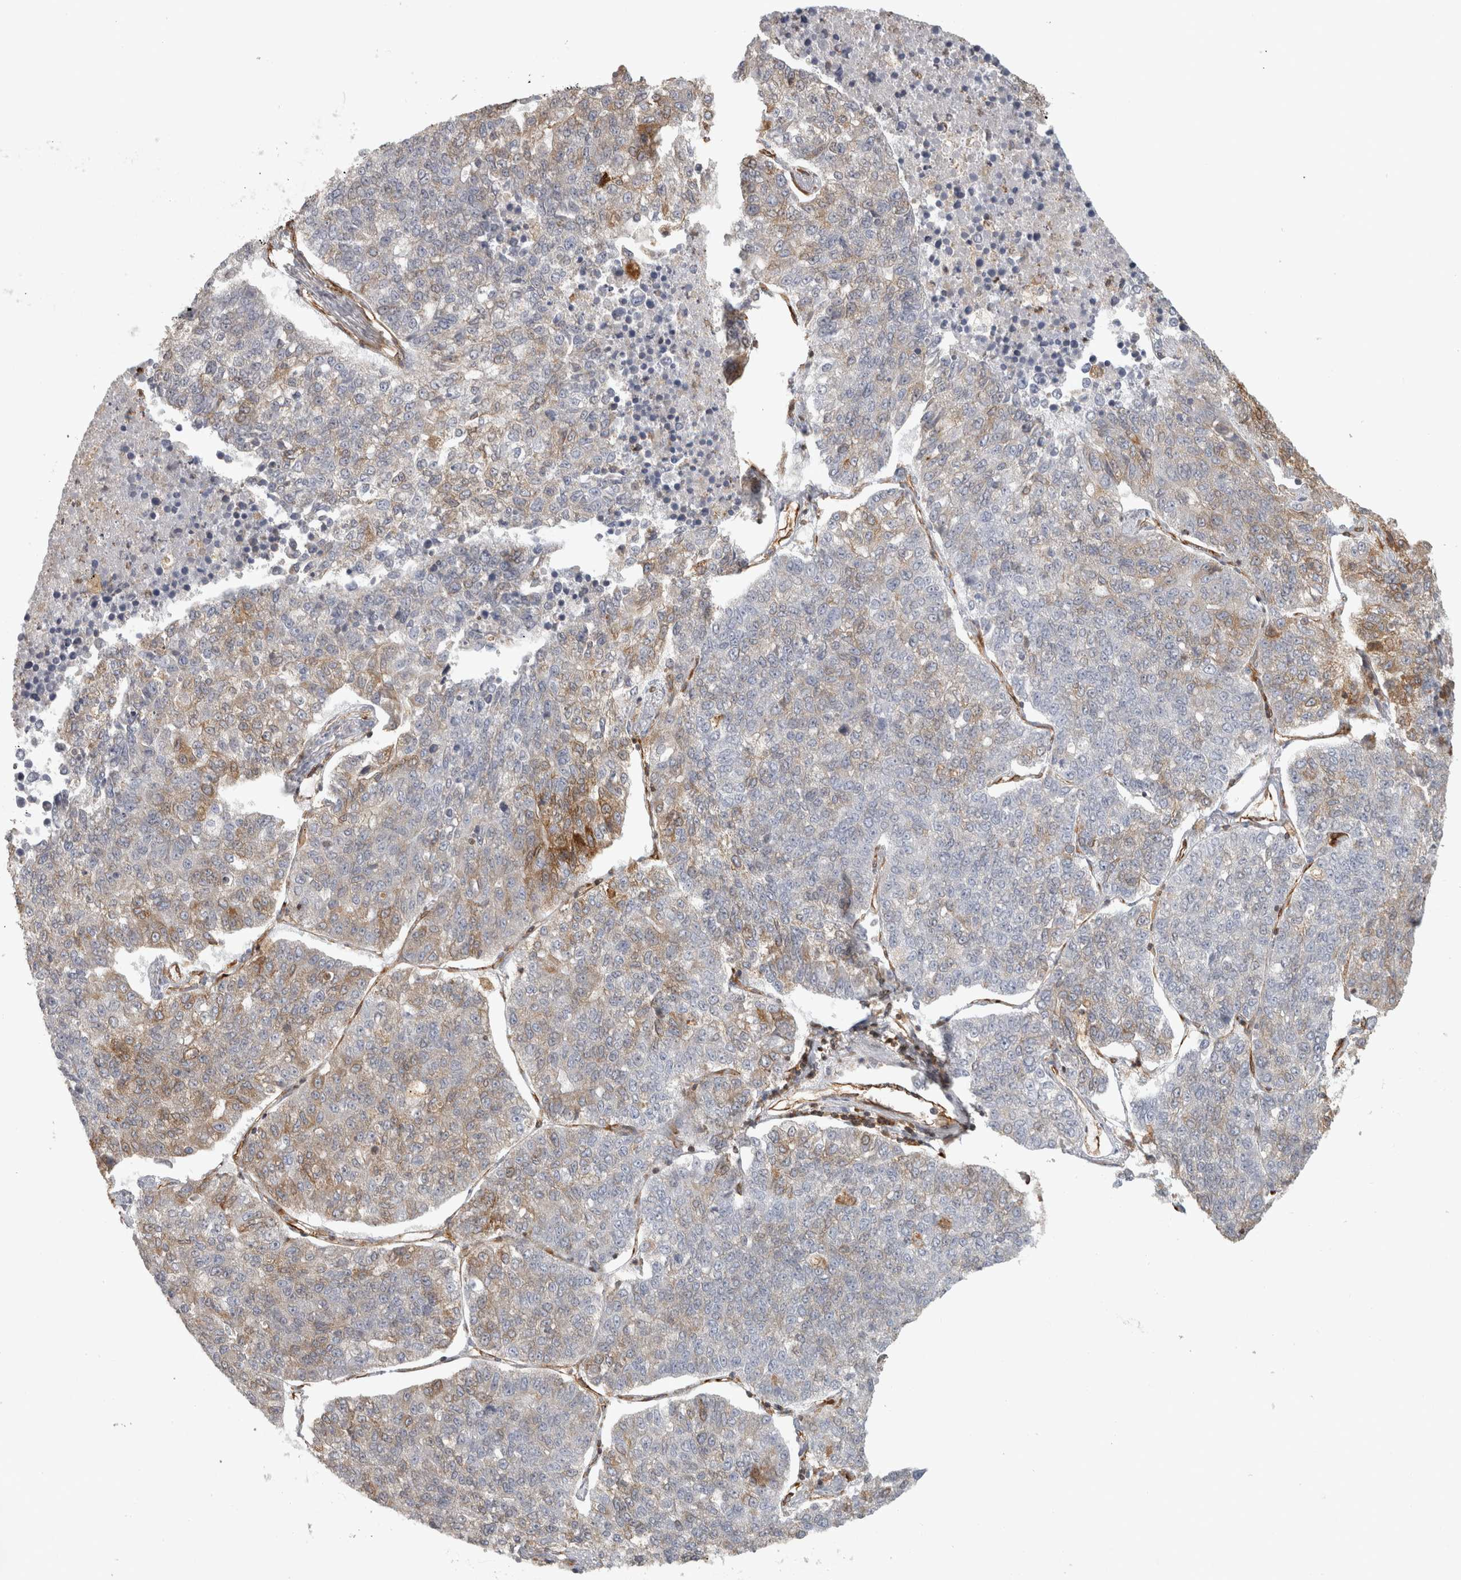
{"staining": {"intensity": "moderate", "quantity": "<25%", "location": "cytoplasmic/membranous"}, "tissue": "lung cancer", "cell_type": "Tumor cells", "image_type": "cancer", "snomed": [{"axis": "morphology", "description": "Adenocarcinoma, NOS"}, {"axis": "topography", "description": "Lung"}], "caption": "About <25% of tumor cells in human lung cancer (adenocarcinoma) exhibit moderate cytoplasmic/membranous protein expression as visualized by brown immunohistochemical staining.", "gene": "HLA-E", "patient": {"sex": "male", "age": 49}}